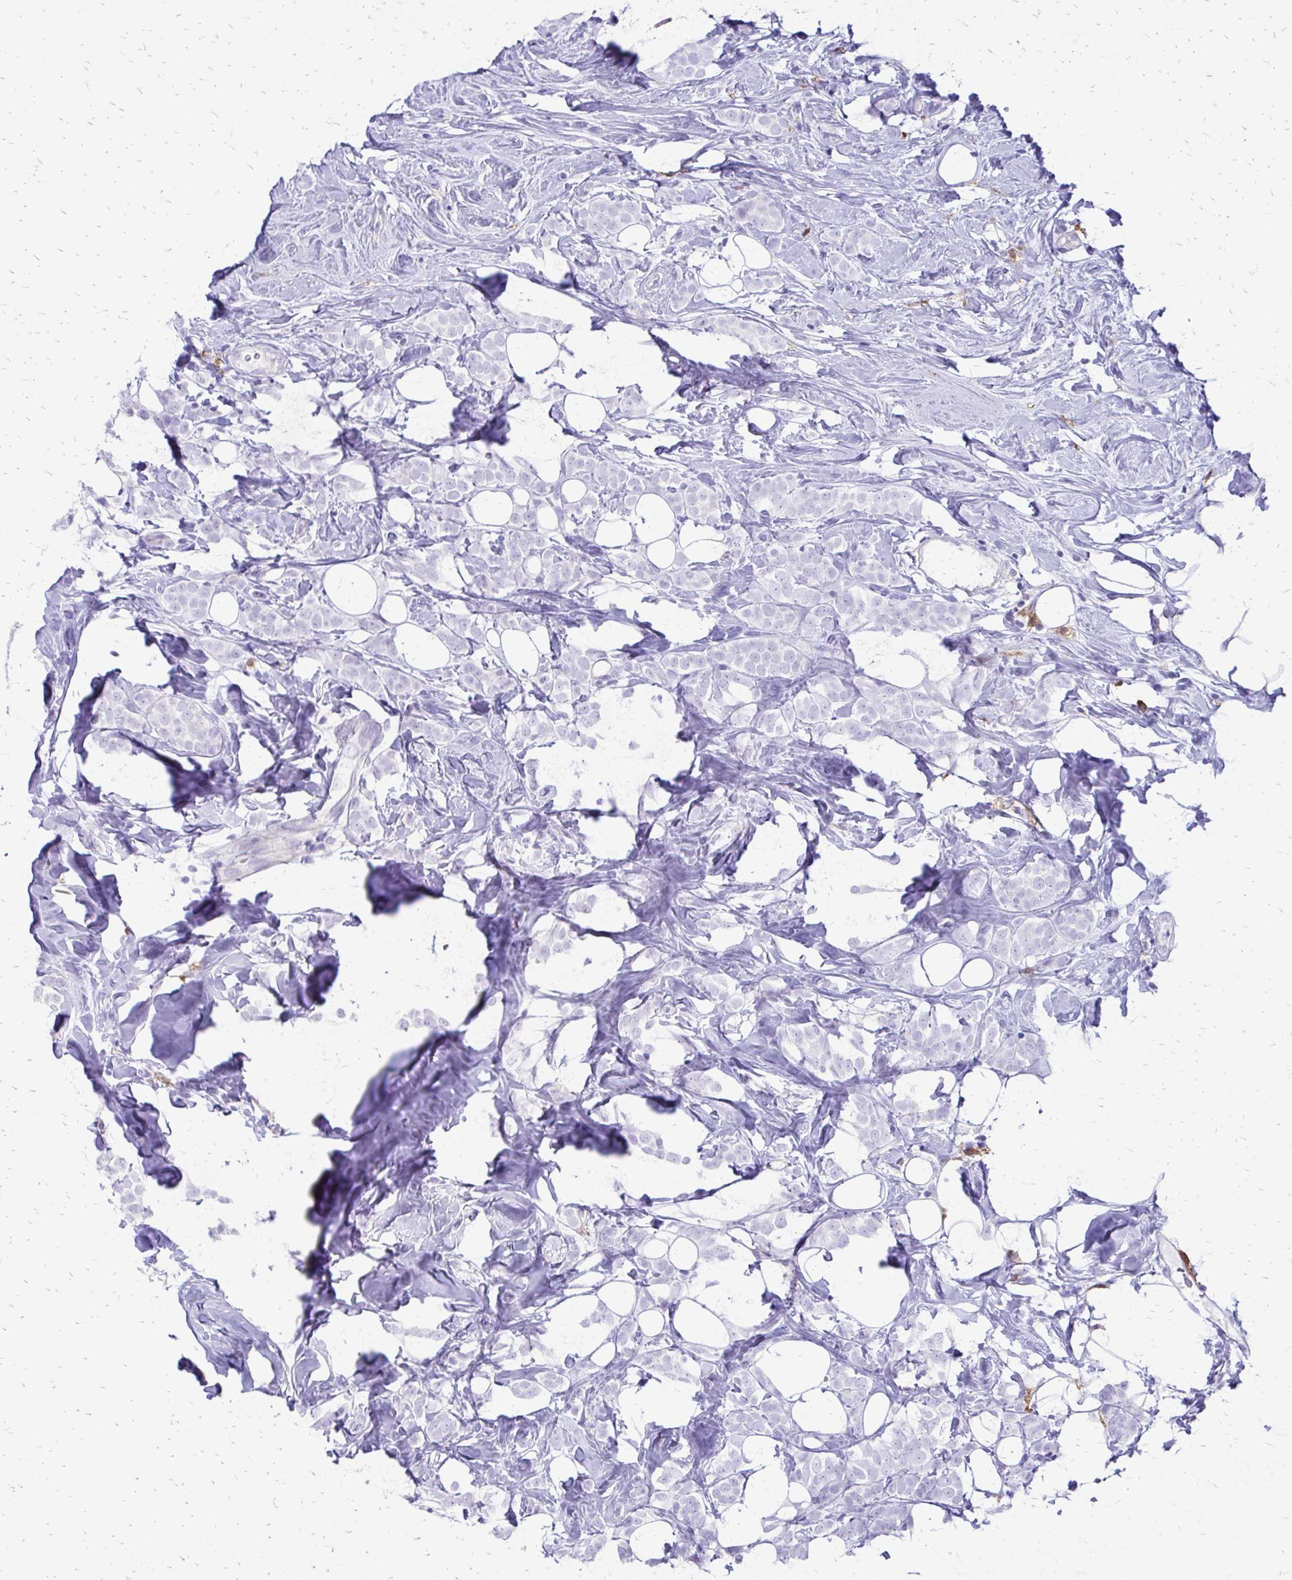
{"staining": {"intensity": "negative", "quantity": "none", "location": "none"}, "tissue": "breast cancer", "cell_type": "Tumor cells", "image_type": "cancer", "snomed": [{"axis": "morphology", "description": "Lobular carcinoma"}, {"axis": "topography", "description": "Breast"}], "caption": "DAB (3,3'-diaminobenzidine) immunohistochemical staining of breast cancer displays no significant positivity in tumor cells. Brightfield microscopy of immunohistochemistry (IHC) stained with DAB (3,3'-diaminobenzidine) (brown) and hematoxylin (blue), captured at high magnification.", "gene": "SIGLEC11", "patient": {"sex": "female", "age": 49}}